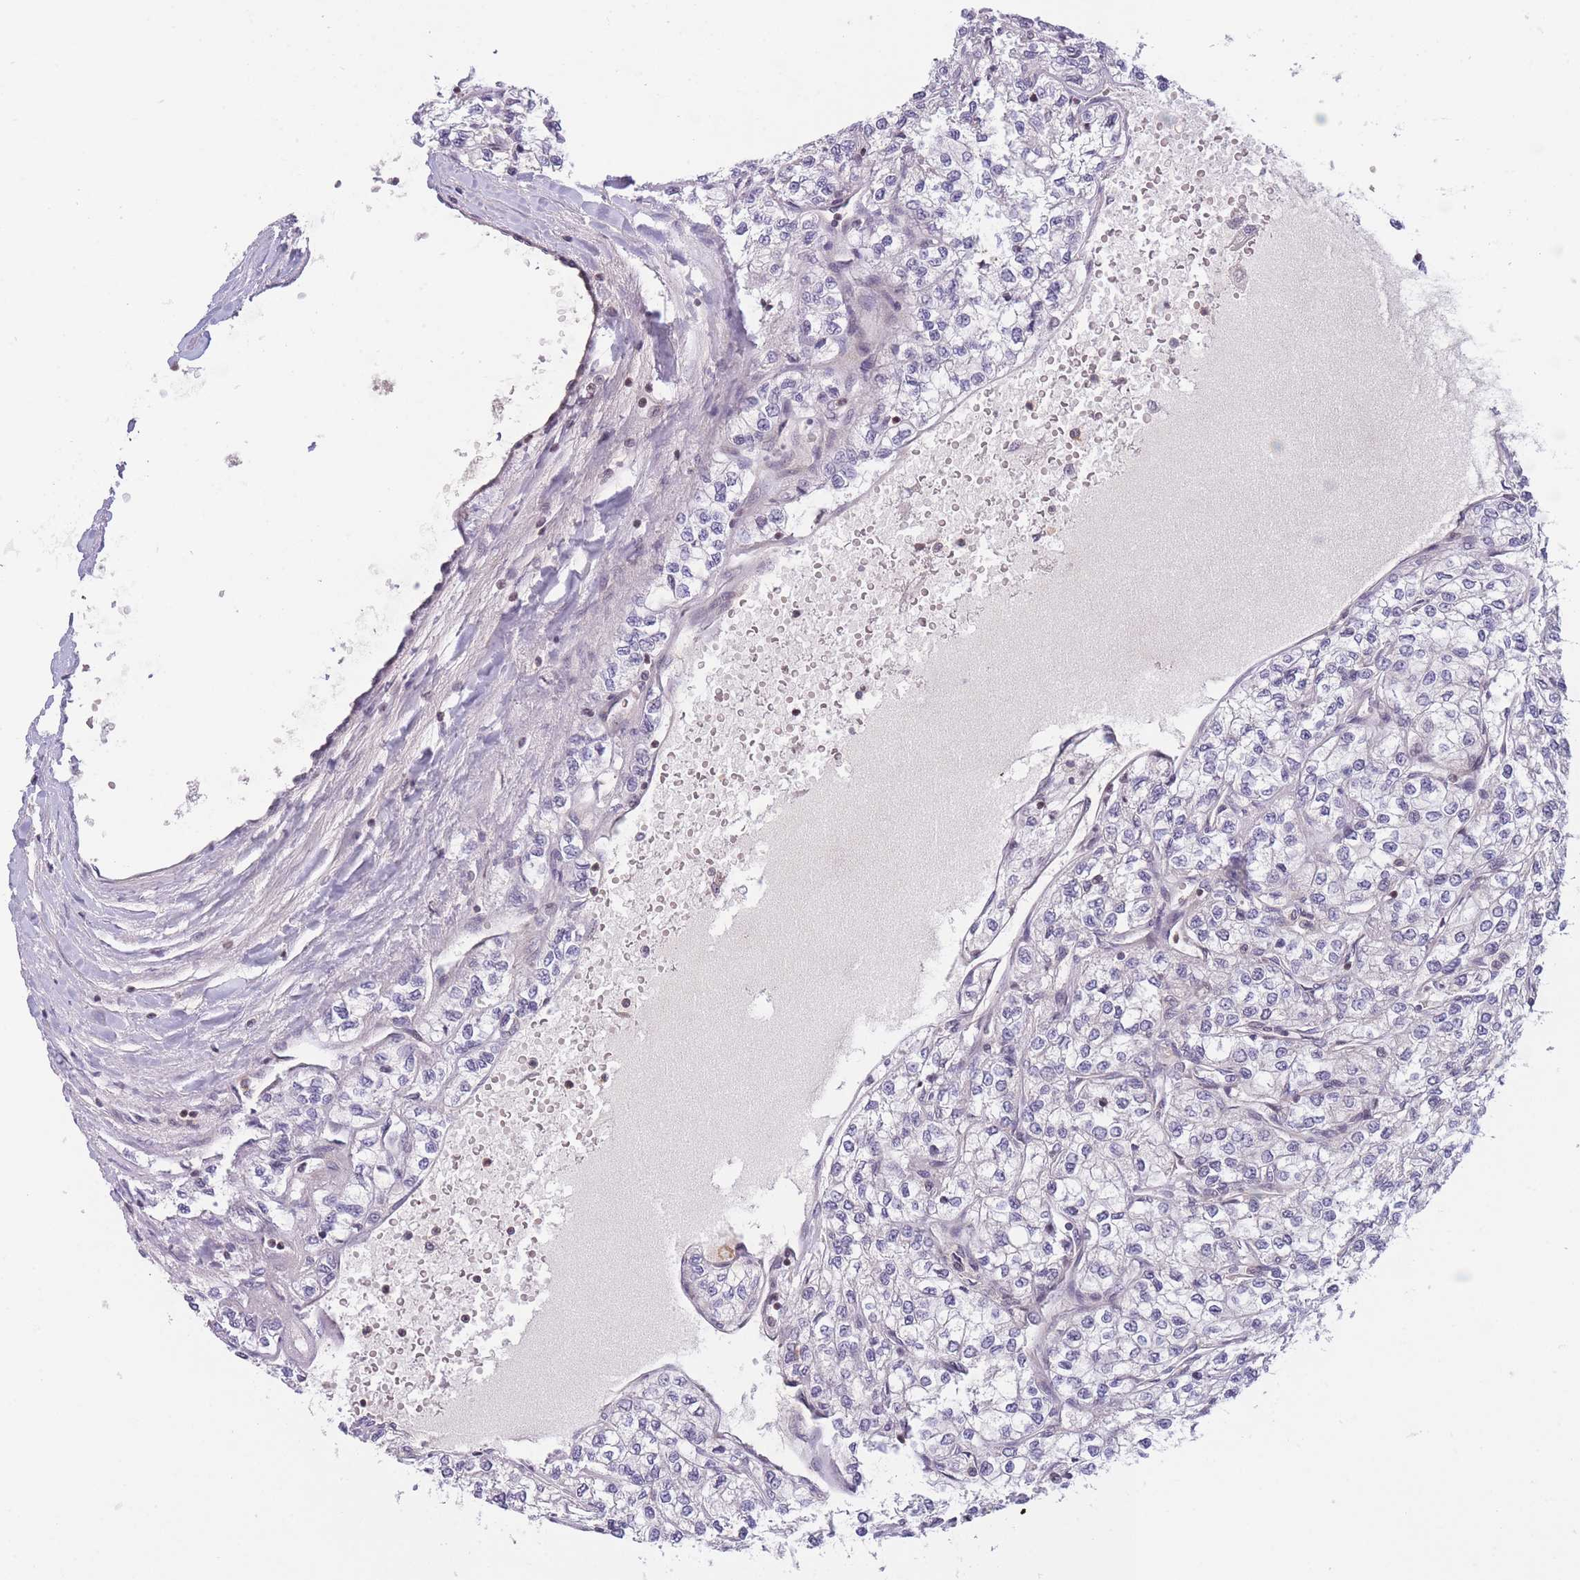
{"staining": {"intensity": "negative", "quantity": "none", "location": "none"}, "tissue": "renal cancer", "cell_type": "Tumor cells", "image_type": "cancer", "snomed": [{"axis": "morphology", "description": "Adenocarcinoma, NOS"}, {"axis": "topography", "description": "Kidney"}], "caption": "Immunohistochemical staining of renal cancer shows no significant expression in tumor cells. (Brightfield microscopy of DAB (3,3'-diaminobenzidine) immunohistochemistry (IHC) at high magnification).", "gene": "SLC35F5", "patient": {"sex": "male", "age": 80}}